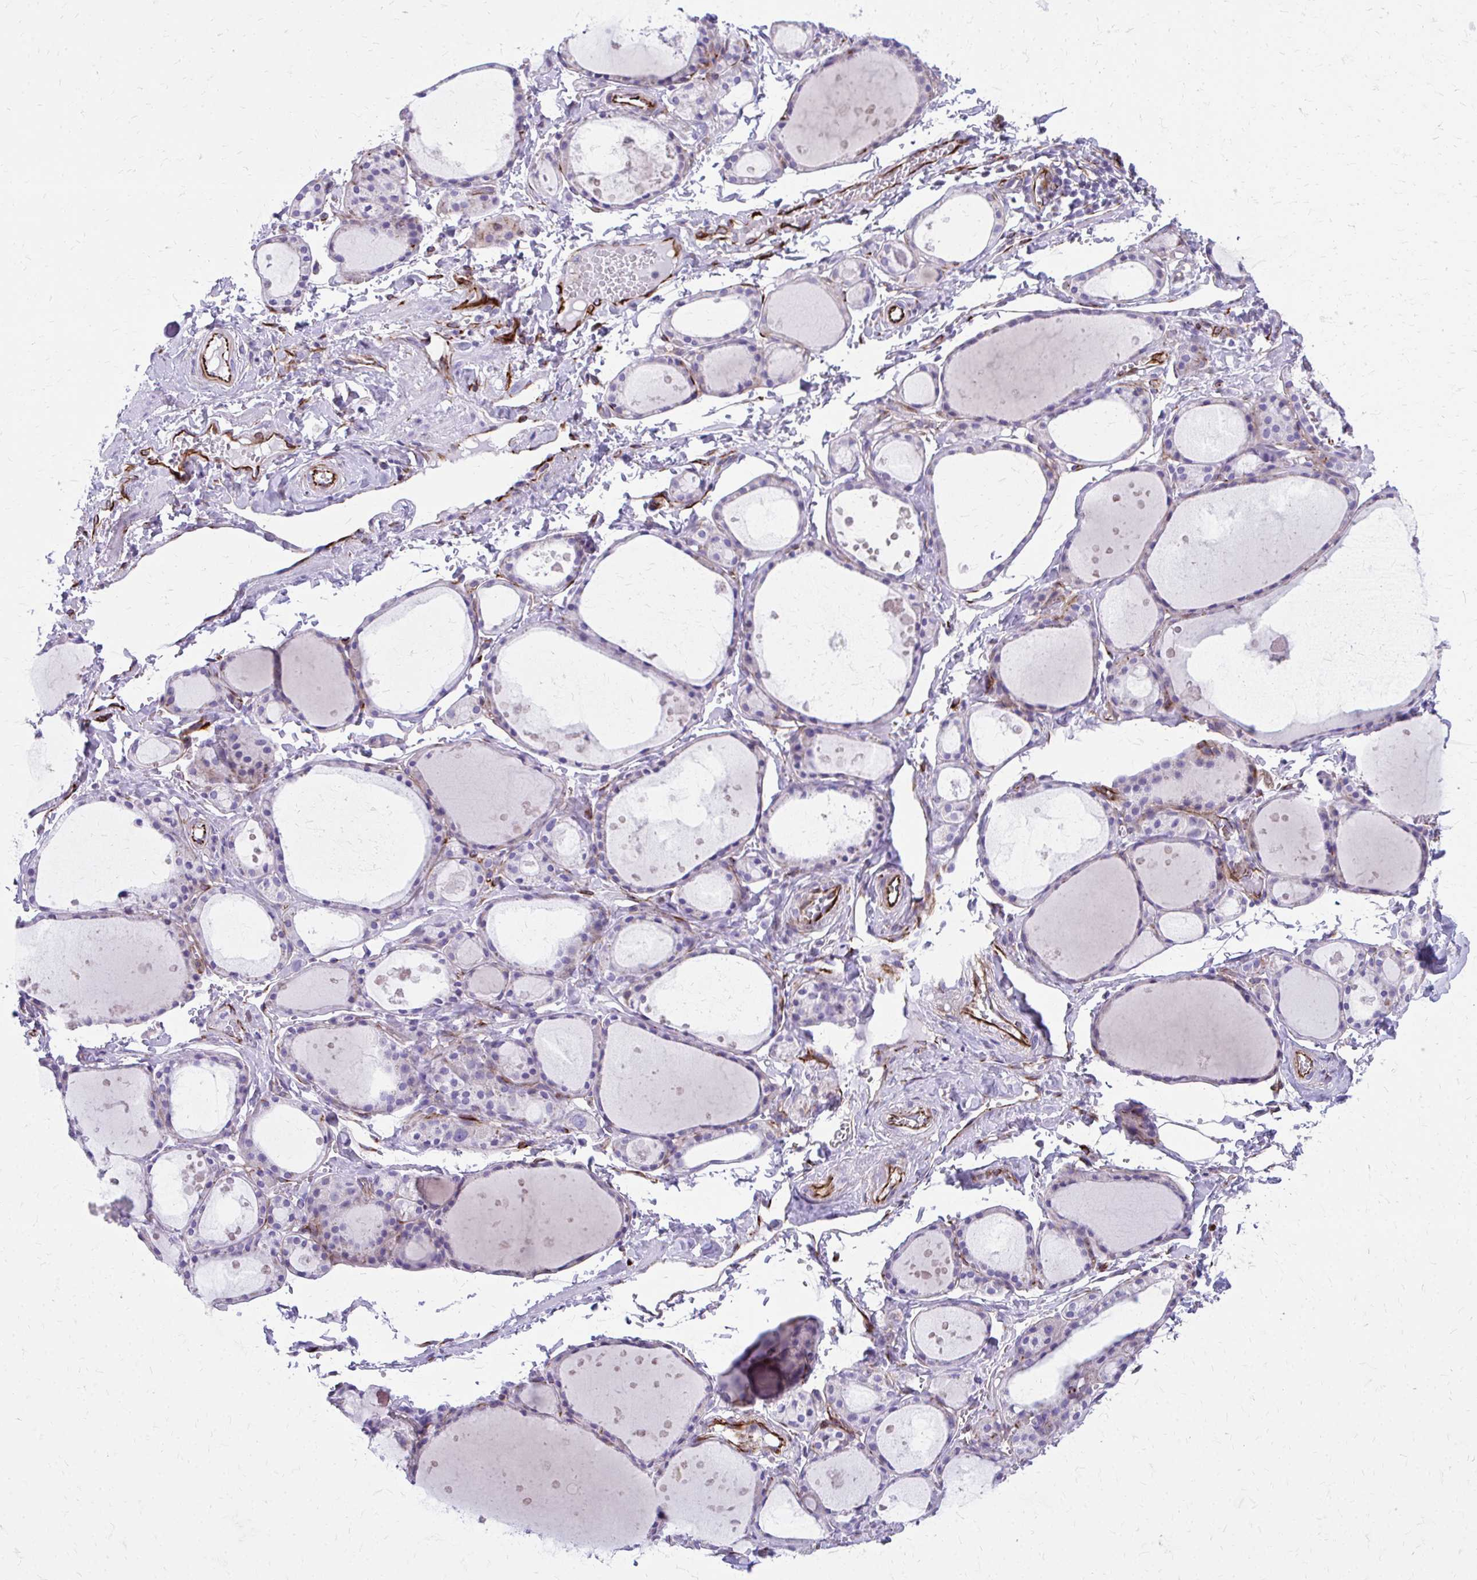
{"staining": {"intensity": "negative", "quantity": "none", "location": "none"}, "tissue": "thyroid gland", "cell_type": "Glandular cells", "image_type": "normal", "snomed": [{"axis": "morphology", "description": "Normal tissue, NOS"}, {"axis": "topography", "description": "Thyroid gland"}], "caption": "DAB (3,3'-diaminobenzidine) immunohistochemical staining of benign thyroid gland reveals no significant positivity in glandular cells. (DAB immunohistochemistry visualized using brightfield microscopy, high magnification).", "gene": "TRIM6", "patient": {"sex": "male", "age": 68}}